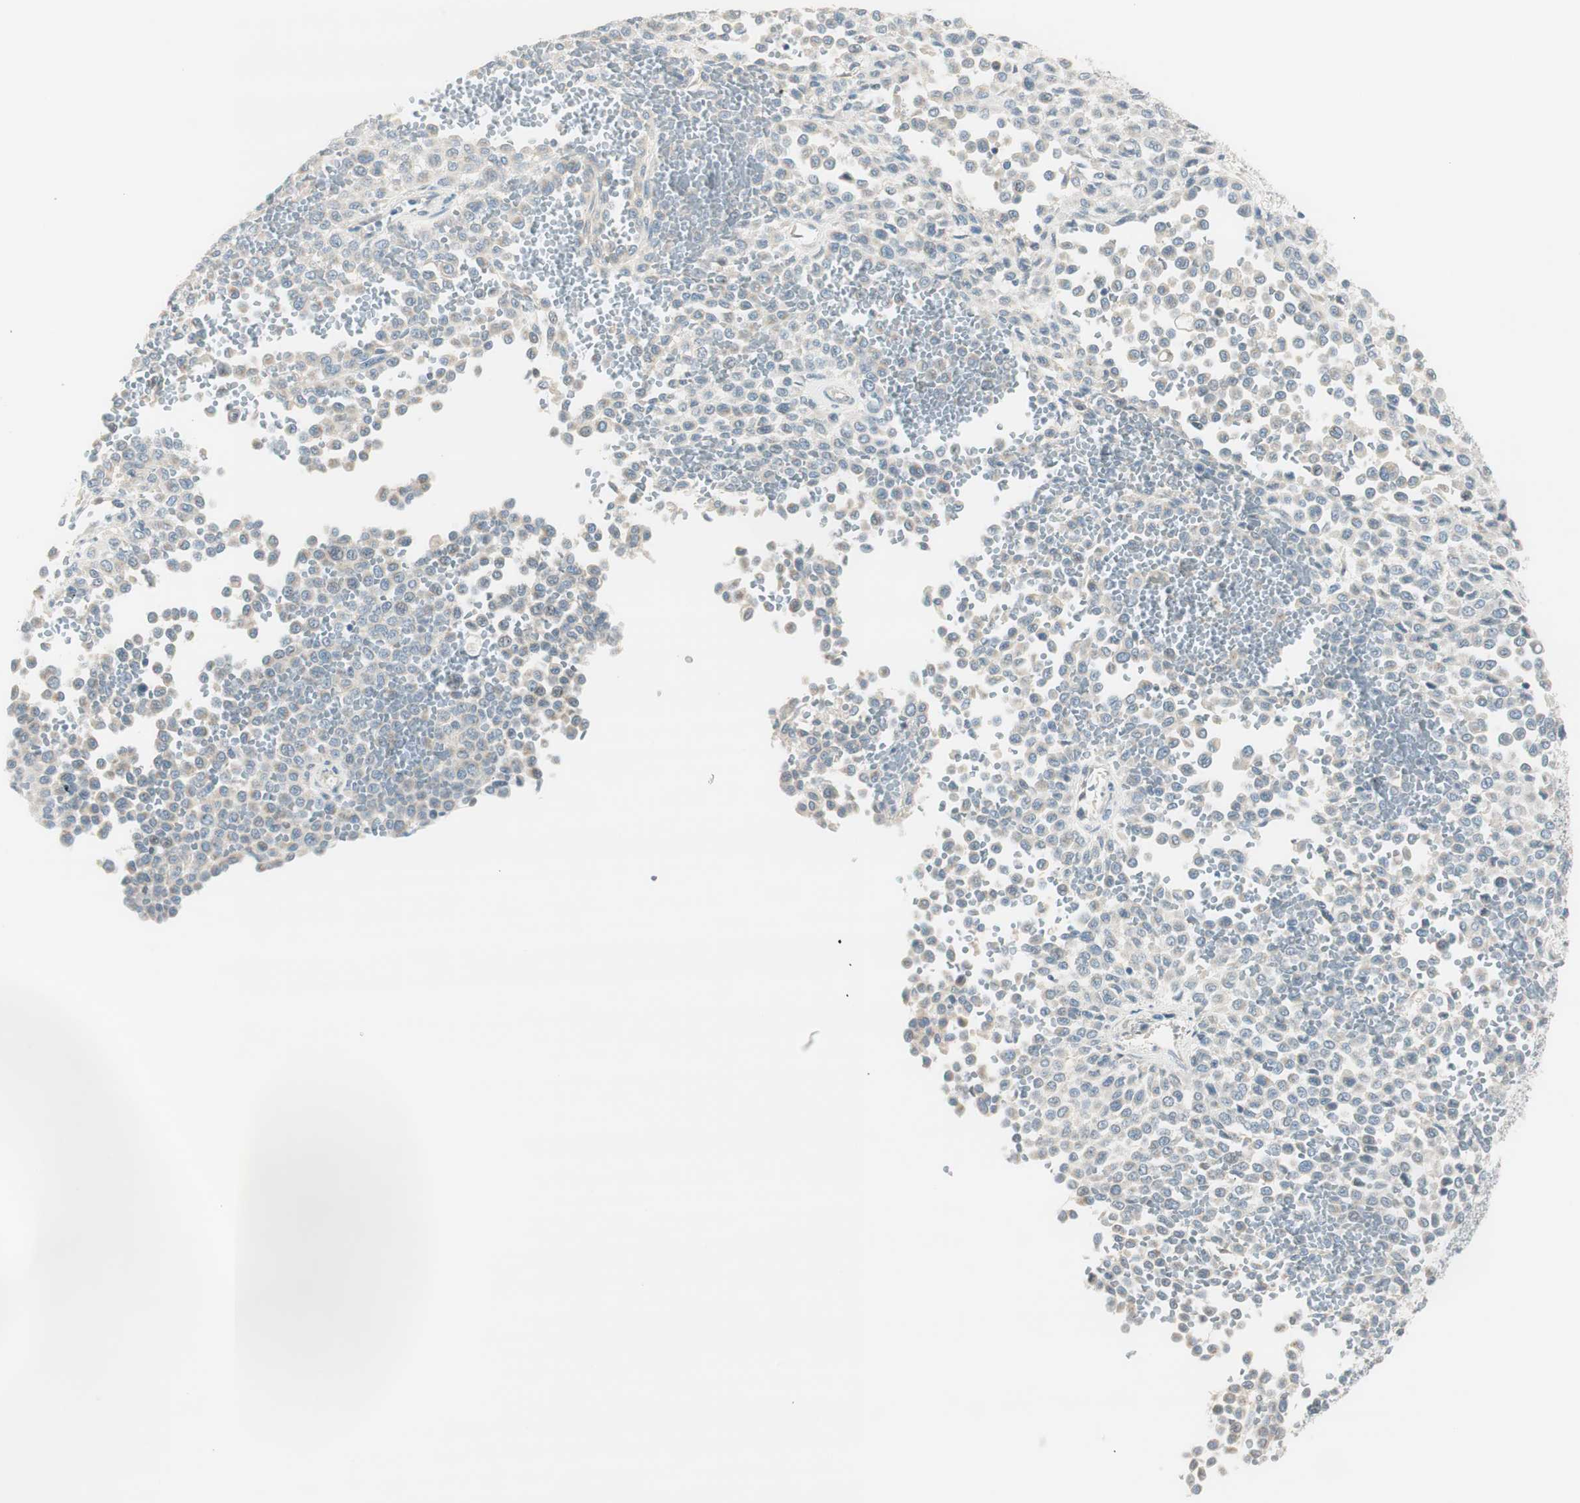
{"staining": {"intensity": "negative", "quantity": "none", "location": "none"}, "tissue": "melanoma", "cell_type": "Tumor cells", "image_type": "cancer", "snomed": [{"axis": "morphology", "description": "Malignant melanoma, Metastatic site"}, {"axis": "topography", "description": "Pancreas"}], "caption": "Immunohistochemistry of melanoma exhibits no staining in tumor cells.", "gene": "TACR3", "patient": {"sex": "female", "age": 30}}